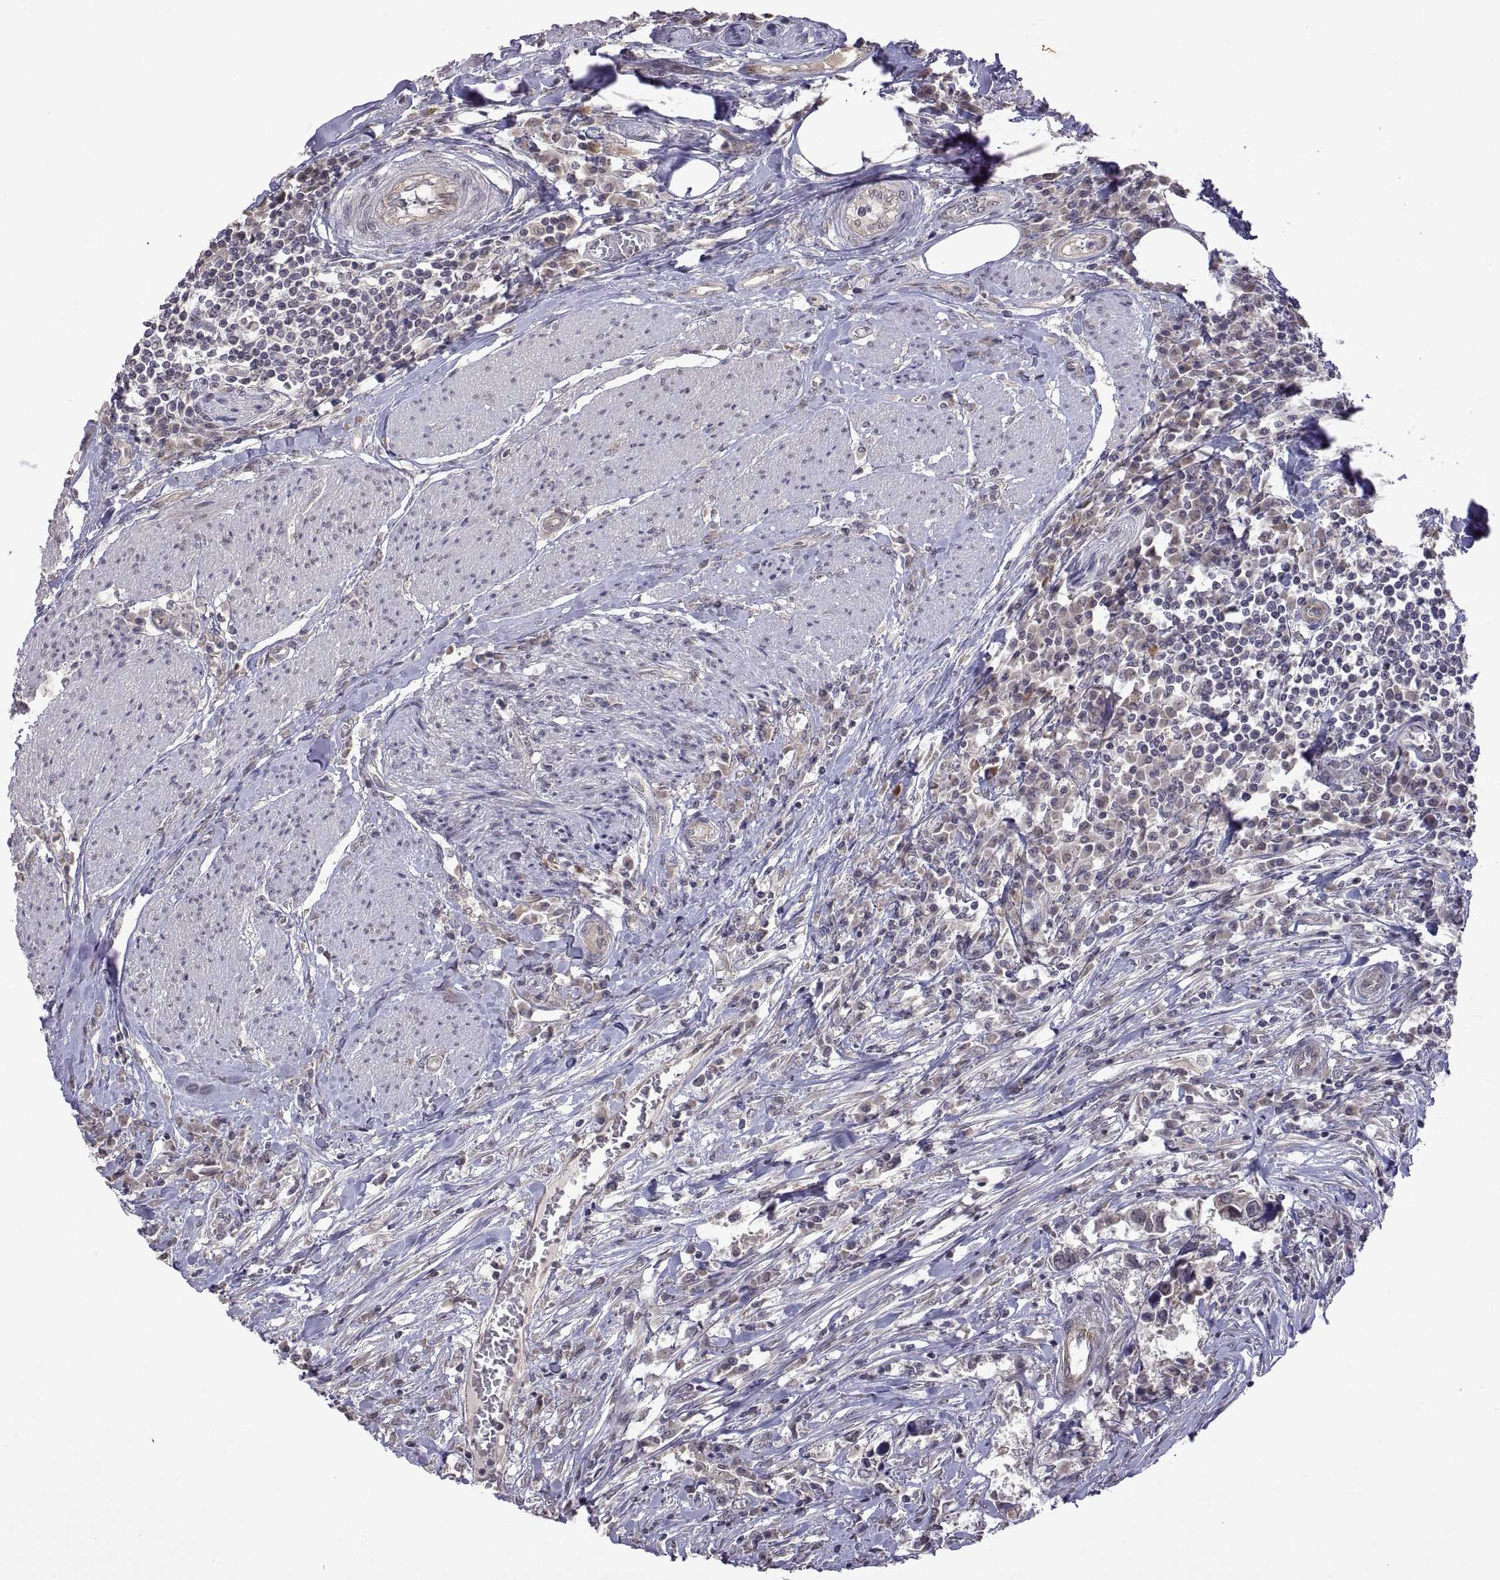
{"staining": {"intensity": "negative", "quantity": "none", "location": "none"}, "tissue": "urothelial cancer", "cell_type": "Tumor cells", "image_type": "cancer", "snomed": [{"axis": "morphology", "description": "Urothelial carcinoma, NOS"}, {"axis": "morphology", "description": "Urothelial carcinoma, High grade"}, {"axis": "topography", "description": "Urinary bladder"}], "caption": "This is an immunohistochemistry (IHC) micrograph of urothelial cancer. There is no staining in tumor cells.", "gene": "LAMA1", "patient": {"sex": "male", "age": 63}}